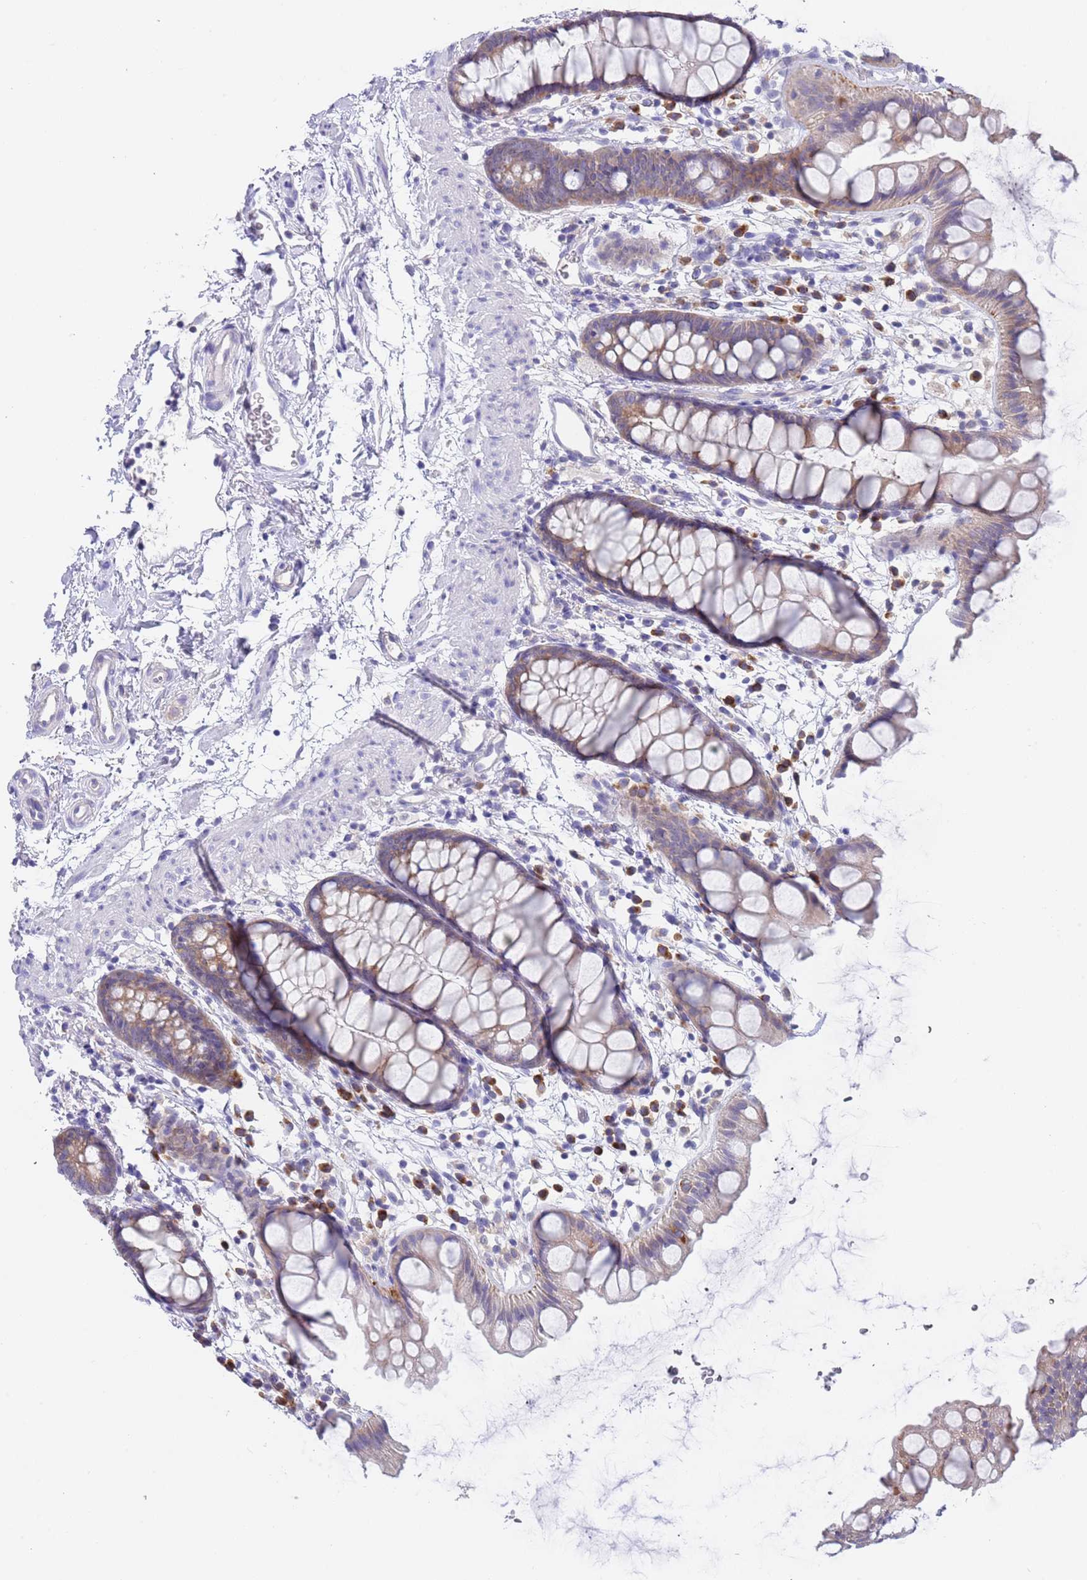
{"staining": {"intensity": "moderate", "quantity": ">75%", "location": "cytoplasmic/membranous"}, "tissue": "rectum", "cell_type": "Glandular cells", "image_type": "normal", "snomed": [{"axis": "morphology", "description": "Normal tissue, NOS"}, {"axis": "topography", "description": "Rectum"}], "caption": "Glandular cells display moderate cytoplasmic/membranous expression in approximately >75% of cells in benign rectum. Immunohistochemistry (ihc) stains the protein in brown and the nuclei are stained blue.", "gene": "TYW1B", "patient": {"sex": "female", "age": 65}}